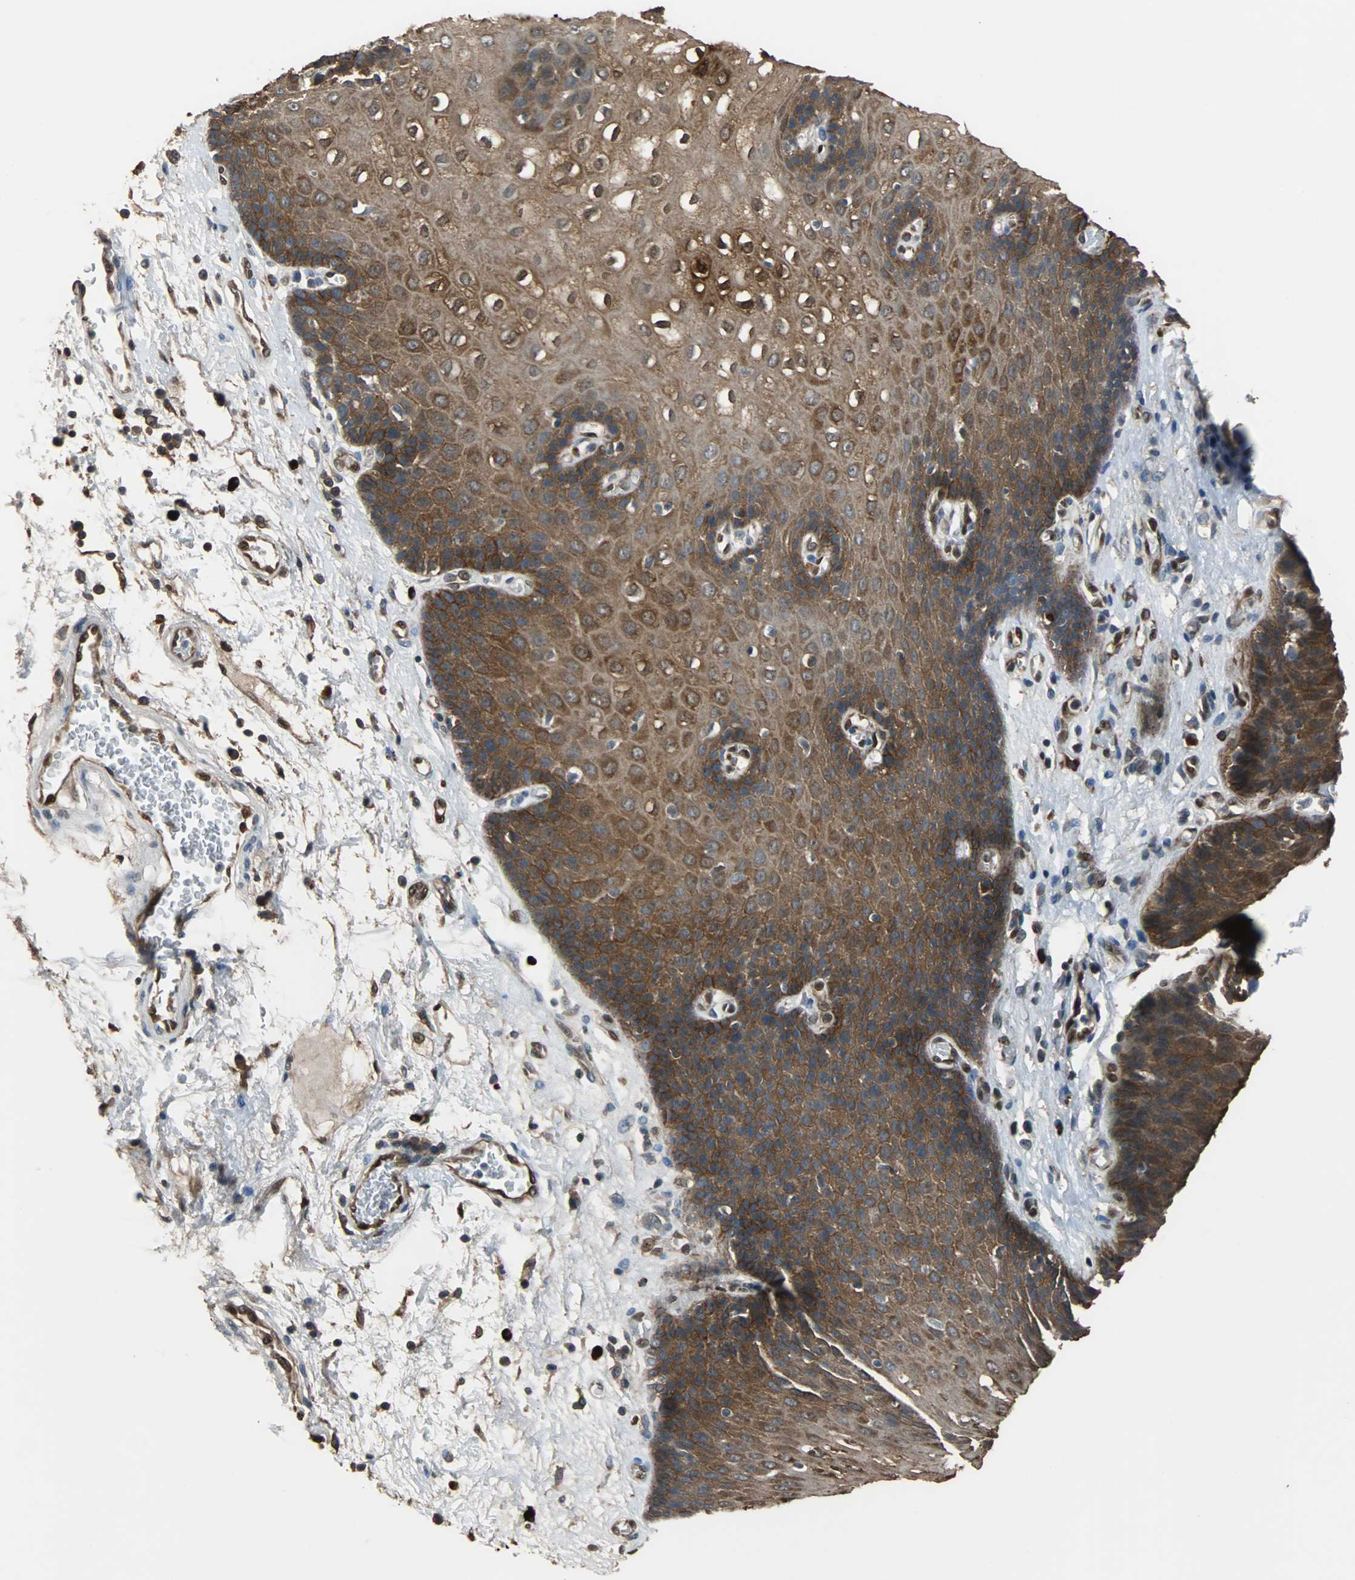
{"staining": {"intensity": "strong", "quantity": ">75%", "location": "cytoplasmic/membranous"}, "tissue": "esophagus", "cell_type": "Squamous epithelial cells", "image_type": "normal", "snomed": [{"axis": "morphology", "description": "Normal tissue, NOS"}, {"axis": "topography", "description": "Esophagus"}], "caption": "Esophagus stained for a protein demonstrates strong cytoplasmic/membranous positivity in squamous epithelial cells.", "gene": "NDRG1", "patient": {"sex": "male", "age": 48}}